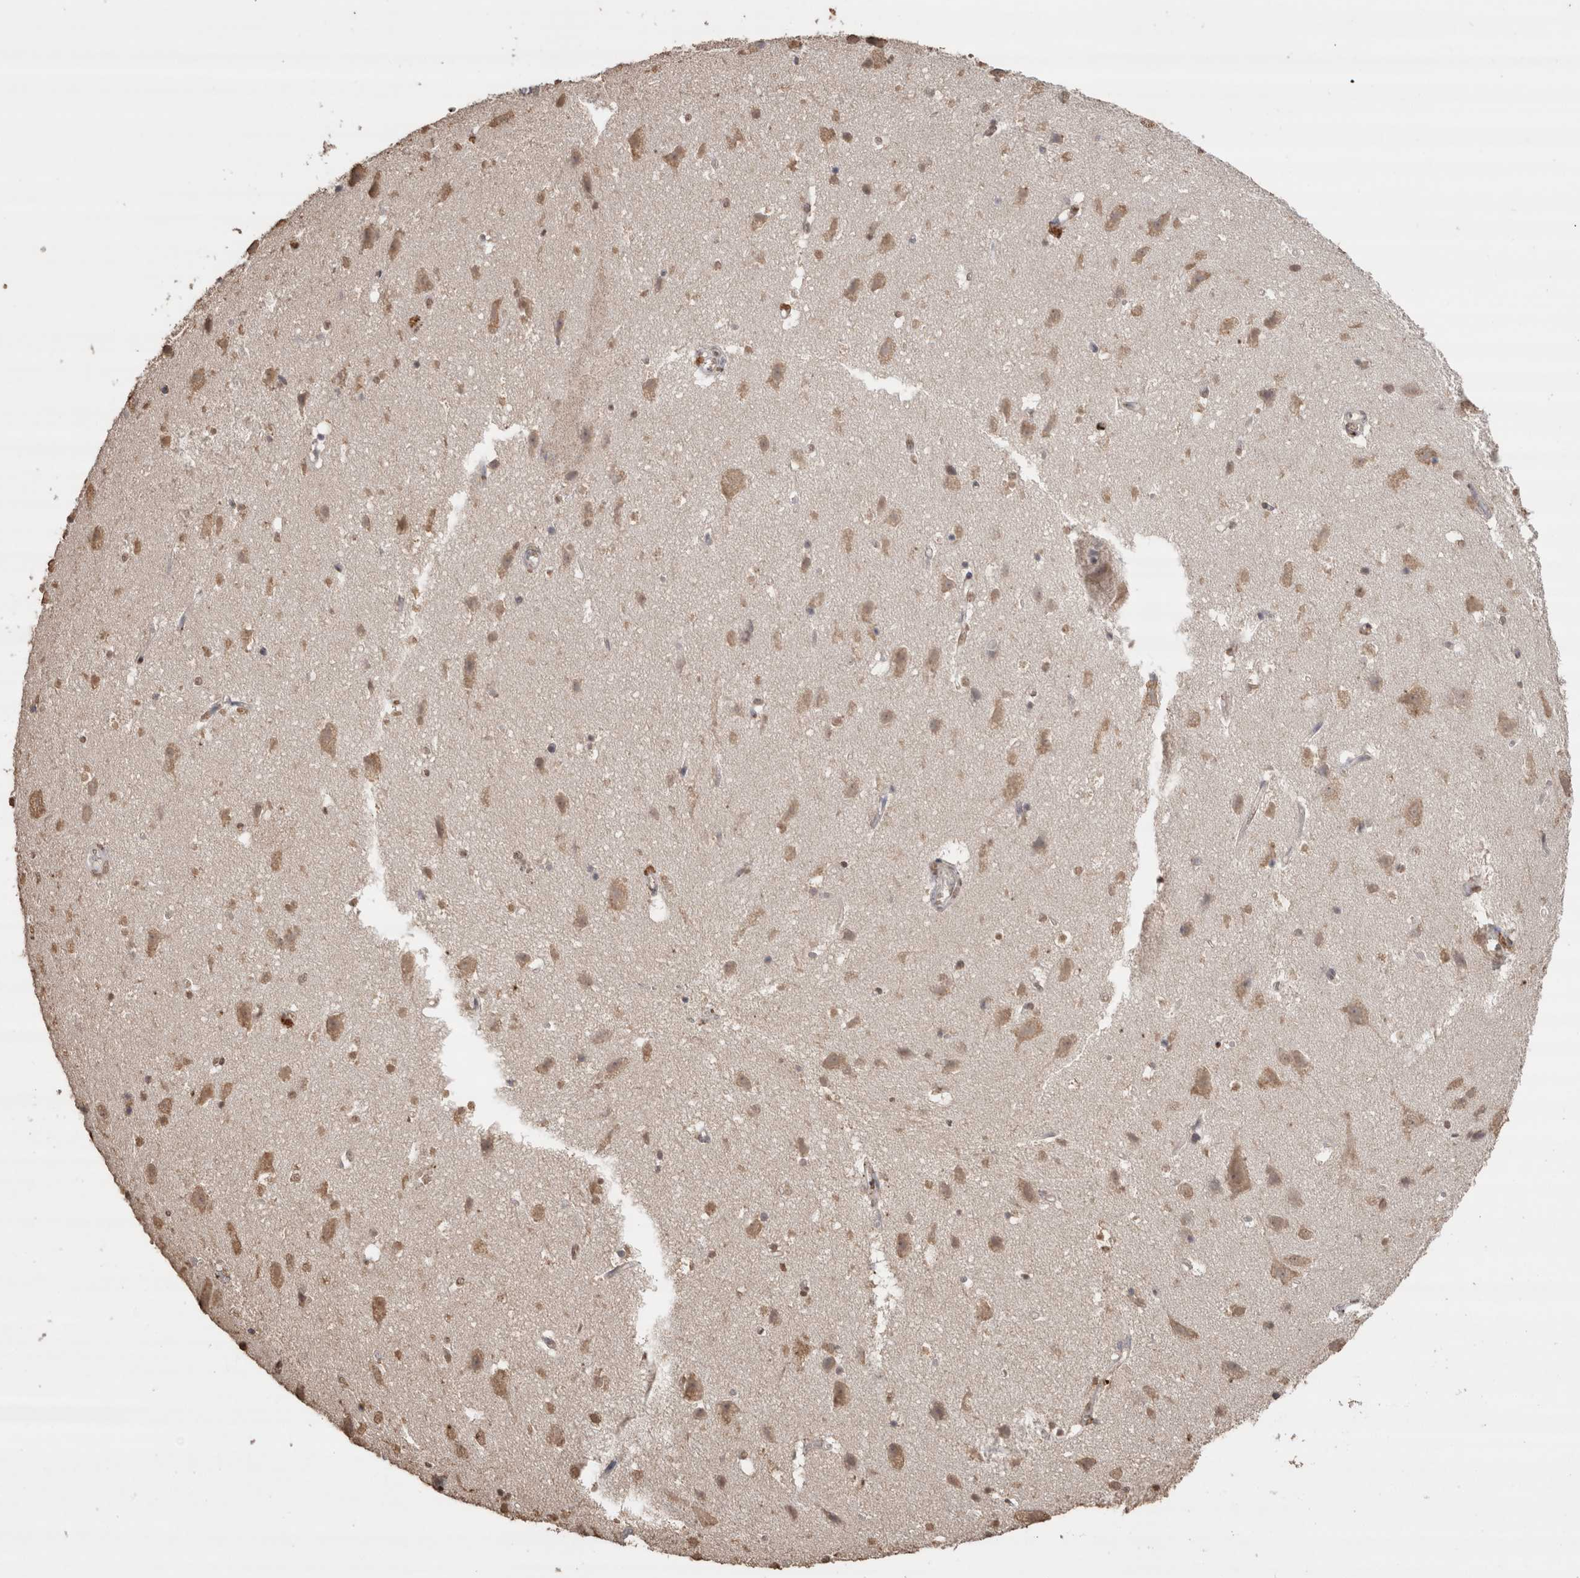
{"staining": {"intensity": "negative", "quantity": "none", "location": "none"}, "tissue": "cerebral cortex", "cell_type": "Endothelial cells", "image_type": "normal", "snomed": [{"axis": "morphology", "description": "Normal tissue, NOS"}, {"axis": "topography", "description": "Cerebral cortex"}], "caption": "High power microscopy image of an IHC micrograph of normal cerebral cortex, revealing no significant positivity in endothelial cells.", "gene": "CRELD2", "patient": {"sex": "male", "age": 54}}